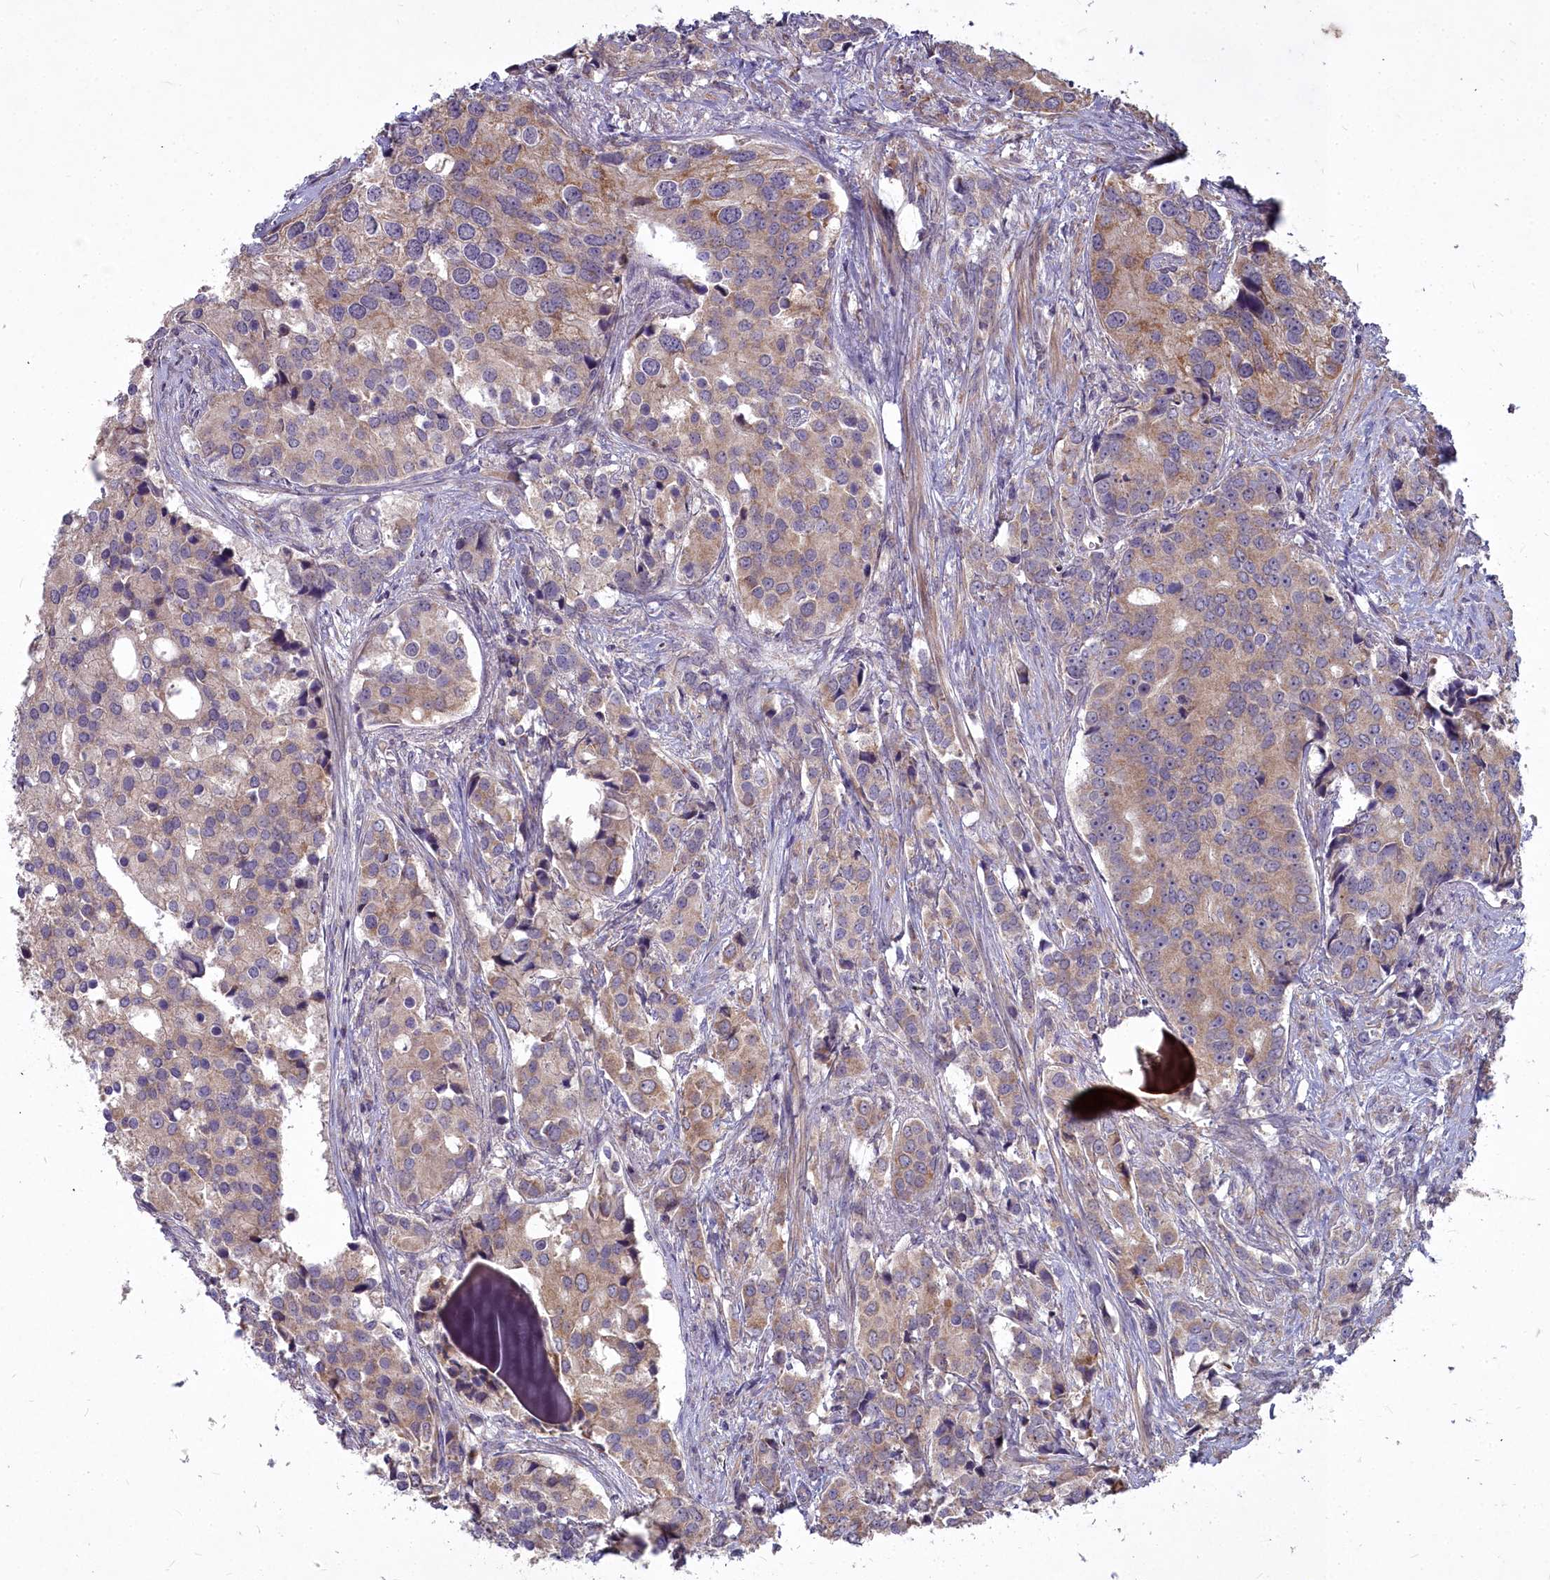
{"staining": {"intensity": "moderate", "quantity": ">75%", "location": "cytoplasmic/membranous"}, "tissue": "prostate cancer", "cell_type": "Tumor cells", "image_type": "cancer", "snomed": [{"axis": "morphology", "description": "Adenocarcinoma, High grade"}, {"axis": "topography", "description": "Prostate"}], "caption": "Immunohistochemical staining of prostate cancer demonstrates medium levels of moderate cytoplasmic/membranous positivity in about >75% of tumor cells.", "gene": "MICU2", "patient": {"sex": "male", "age": 62}}